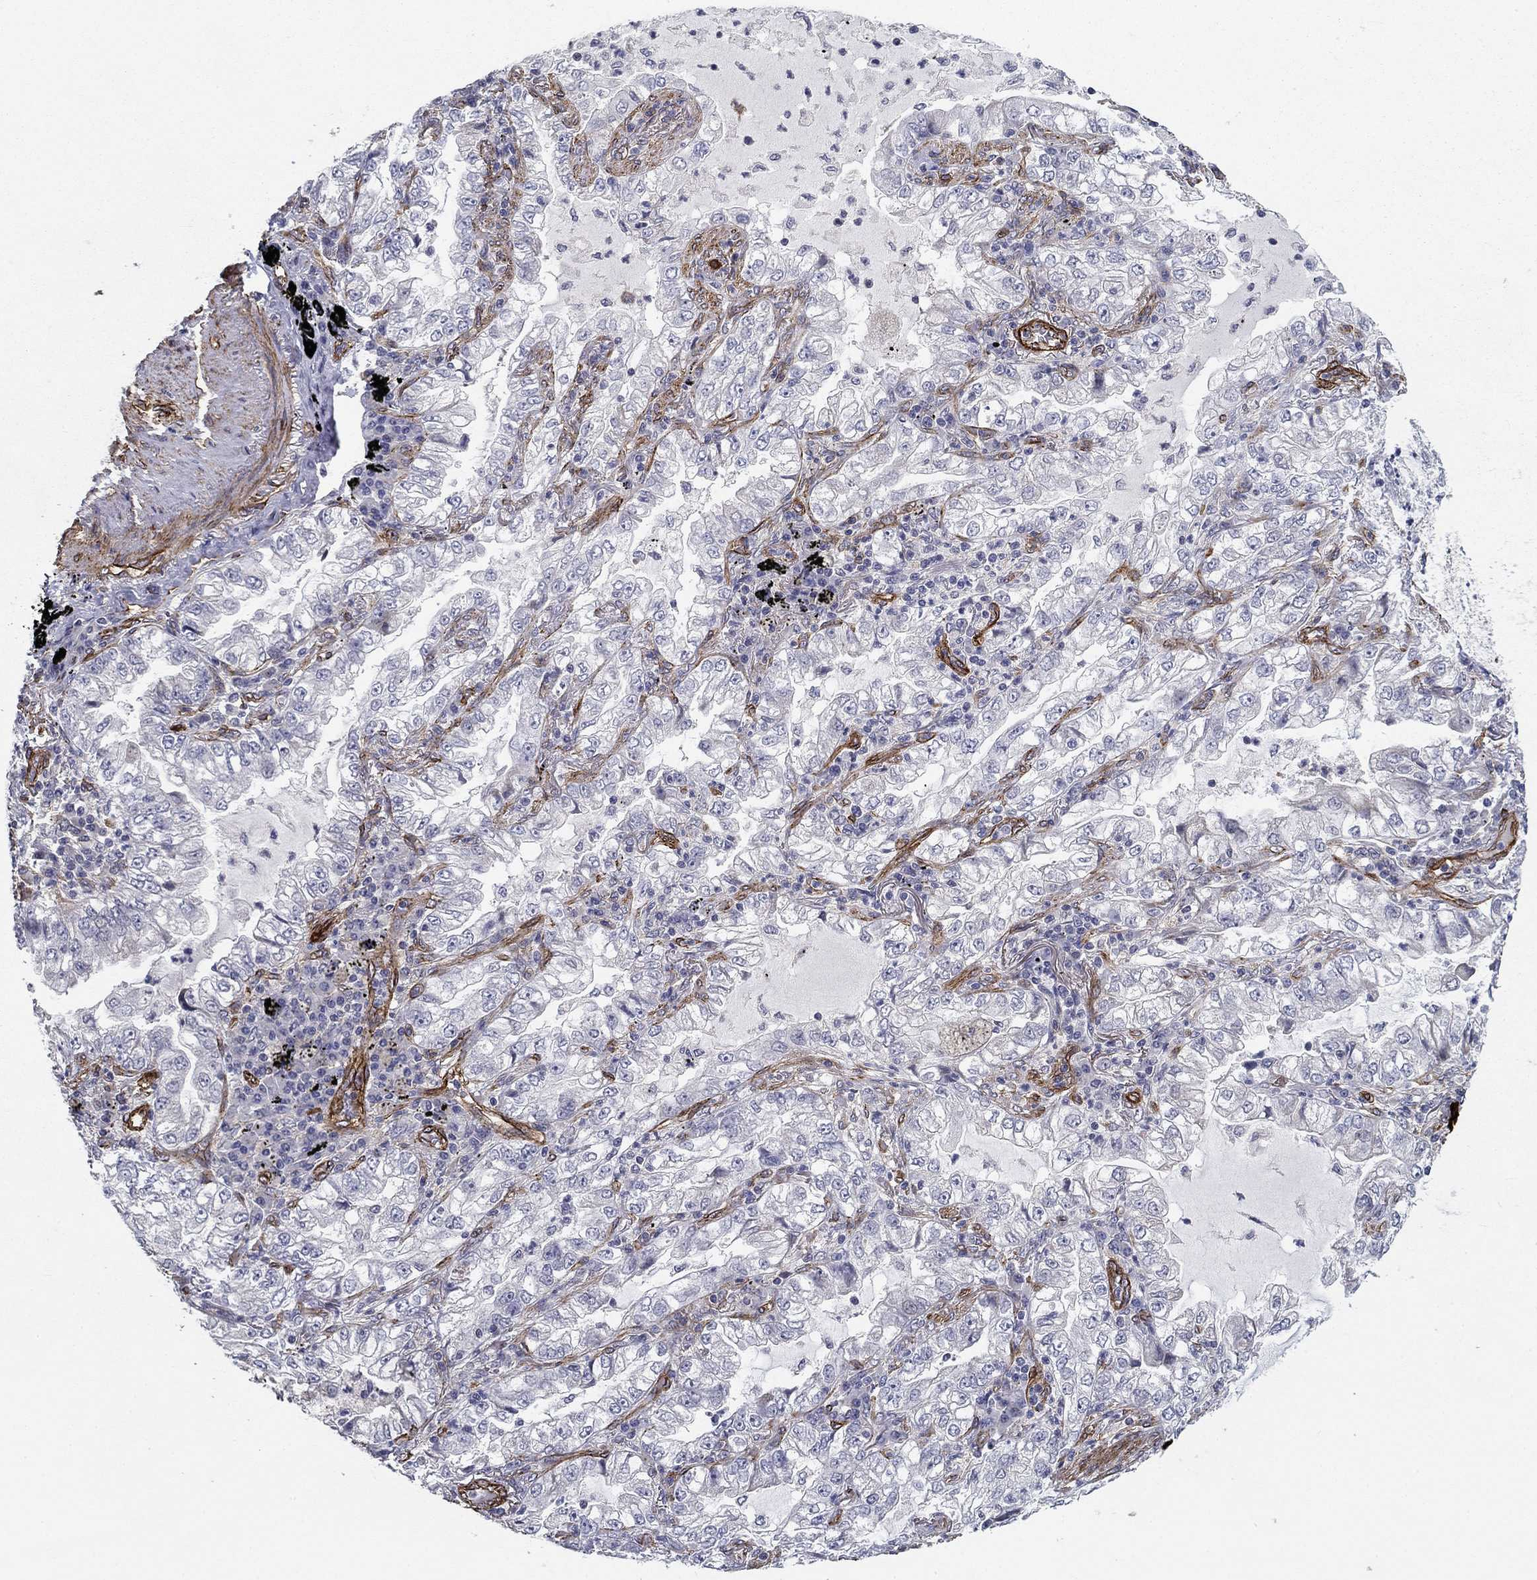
{"staining": {"intensity": "negative", "quantity": "none", "location": "none"}, "tissue": "lung cancer", "cell_type": "Tumor cells", "image_type": "cancer", "snomed": [{"axis": "morphology", "description": "Adenocarcinoma, NOS"}, {"axis": "topography", "description": "Lung"}], "caption": "A photomicrograph of human lung cancer is negative for staining in tumor cells.", "gene": "SYNC", "patient": {"sex": "female", "age": 73}}